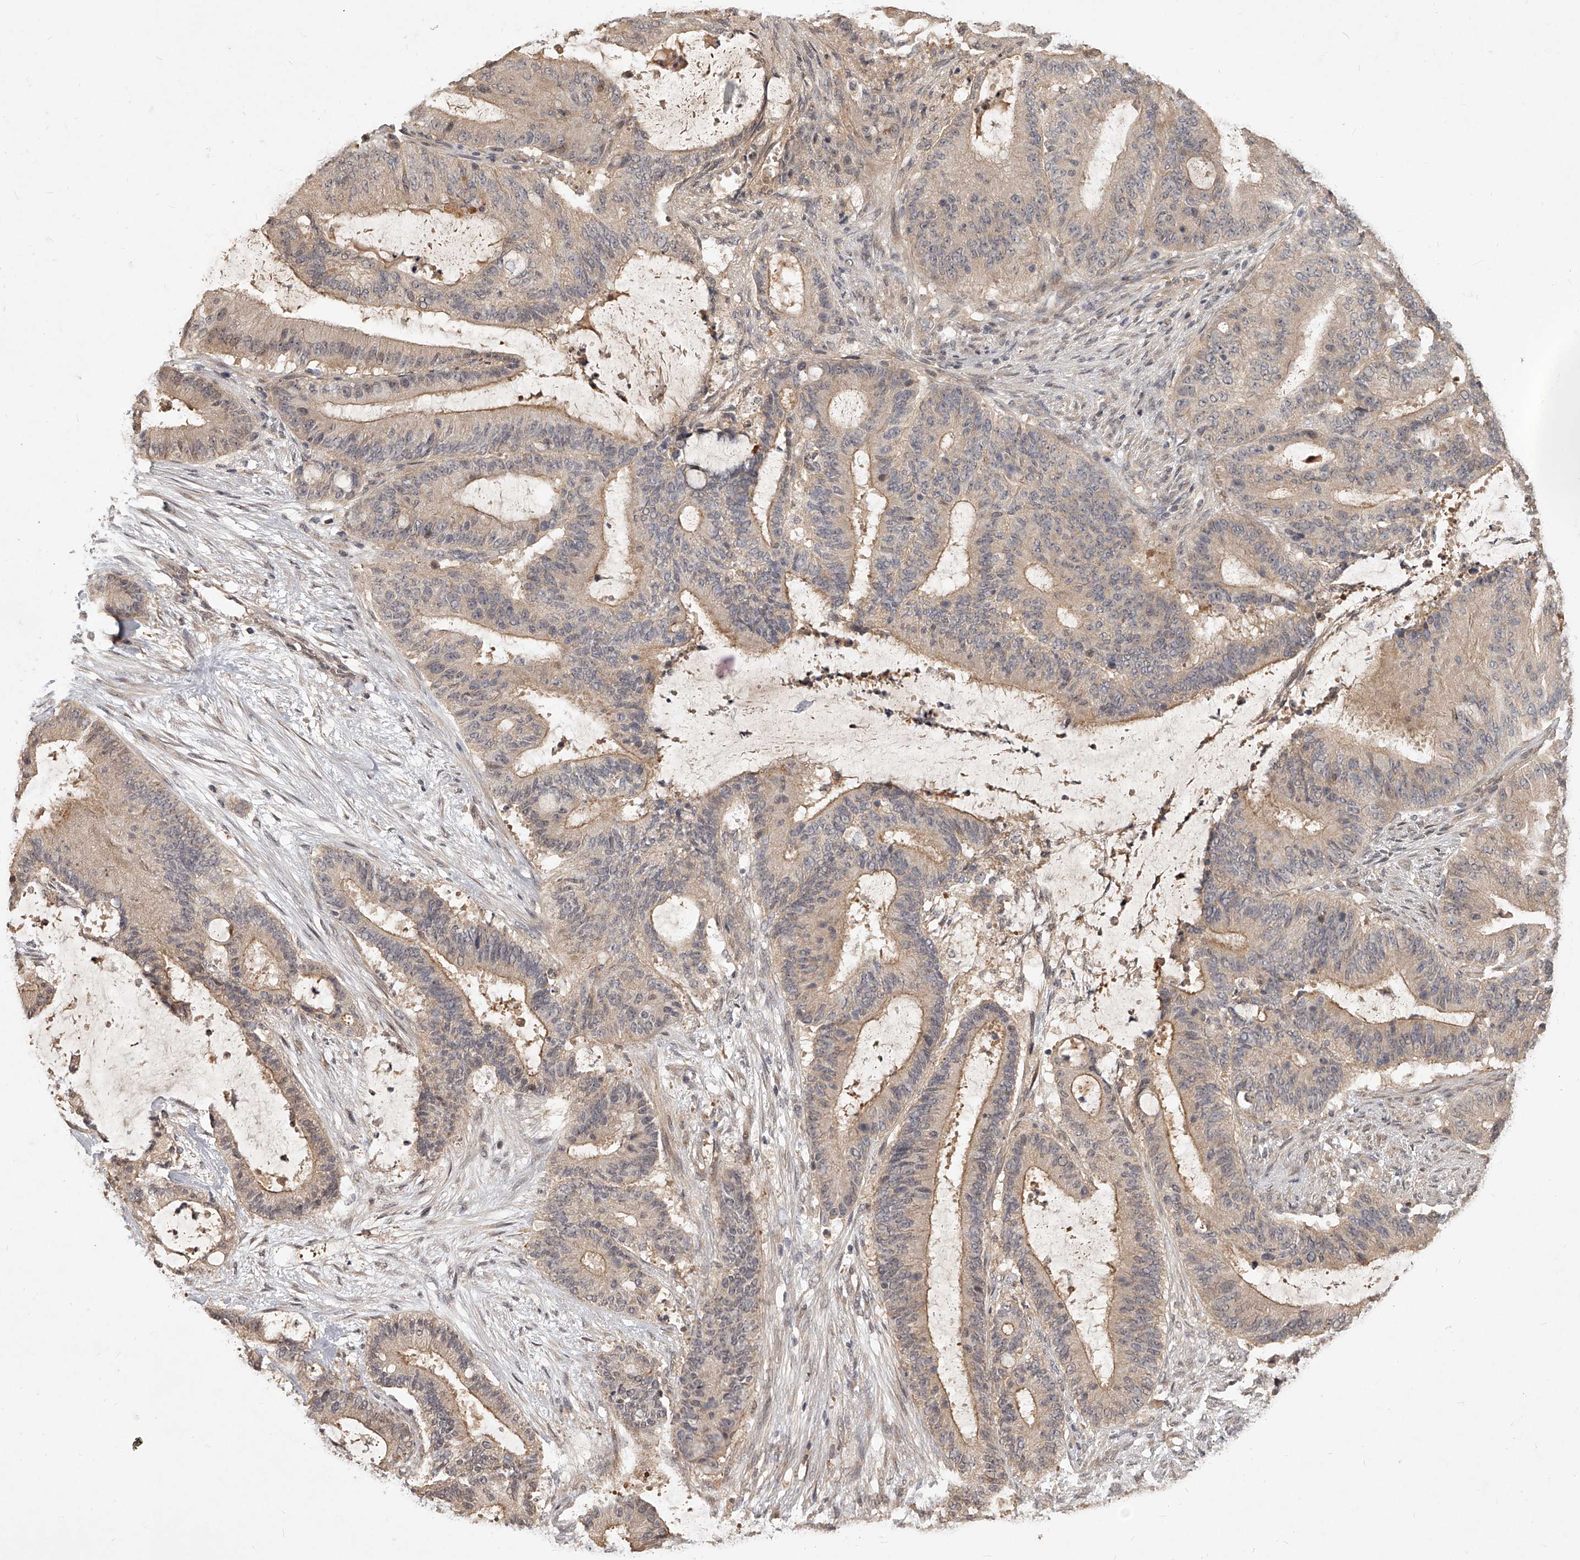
{"staining": {"intensity": "weak", "quantity": ">75%", "location": "cytoplasmic/membranous"}, "tissue": "liver cancer", "cell_type": "Tumor cells", "image_type": "cancer", "snomed": [{"axis": "morphology", "description": "Normal tissue, NOS"}, {"axis": "morphology", "description": "Cholangiocarcinoma"}, {"axis": "topography", "description": "Liver"}, {"axis": "topography", "description": "Peripheral nerve tissue"}], "caption": "The immunohistochemical stain shows weak cytoplasmic/membranous staining in tumor cells of liver cancer (cholangiocarcinoma) tissue. (Brightfield microscopy of DAB IHC at high magnification).", "gene": "SLC37A1", "patient": {"sex": "female", "age": 73}}